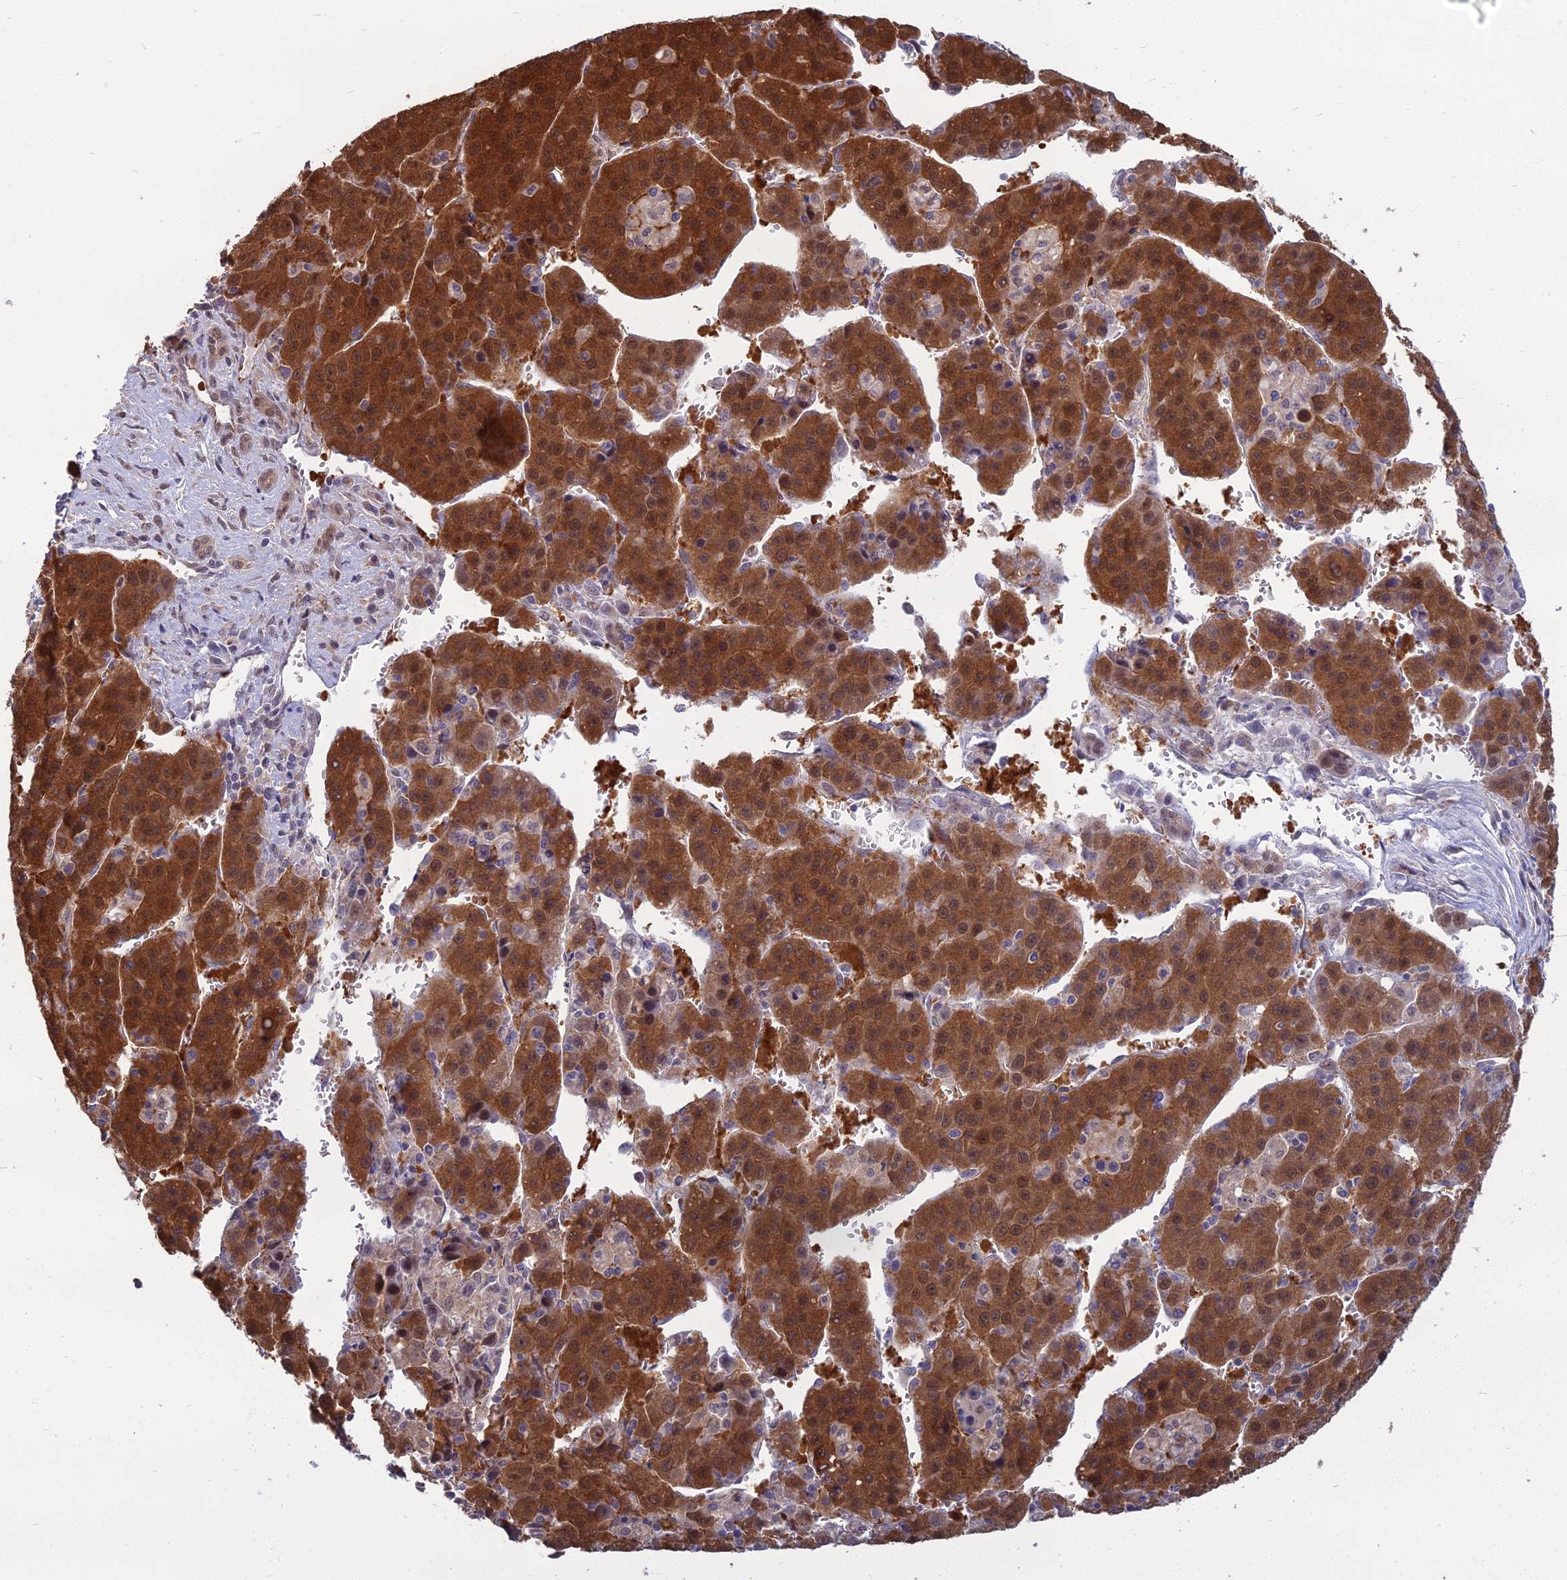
{"staining": {"intensity": "strong", "quantity": ">75%", "location": "cytoplasmic/membranous,nuclear"}, "tissue": "liver cancer", "cell_type": "Tumor cells", "image_type": "cancer", "snomed": [{"axis": "morphology", "description": "Carcinoma, Hepatocellular, NOS"}, {"axis": "topography", "description": "Liver"}], "caption": "This is an image of IHC staining of hepatocellular carcinoma (liver), which shows strong staining in the cytoplasmic/membranous and nuclear of tumor cells.", "gene": "NR4A3", "patient": {"sex": "female", "age": 53}}